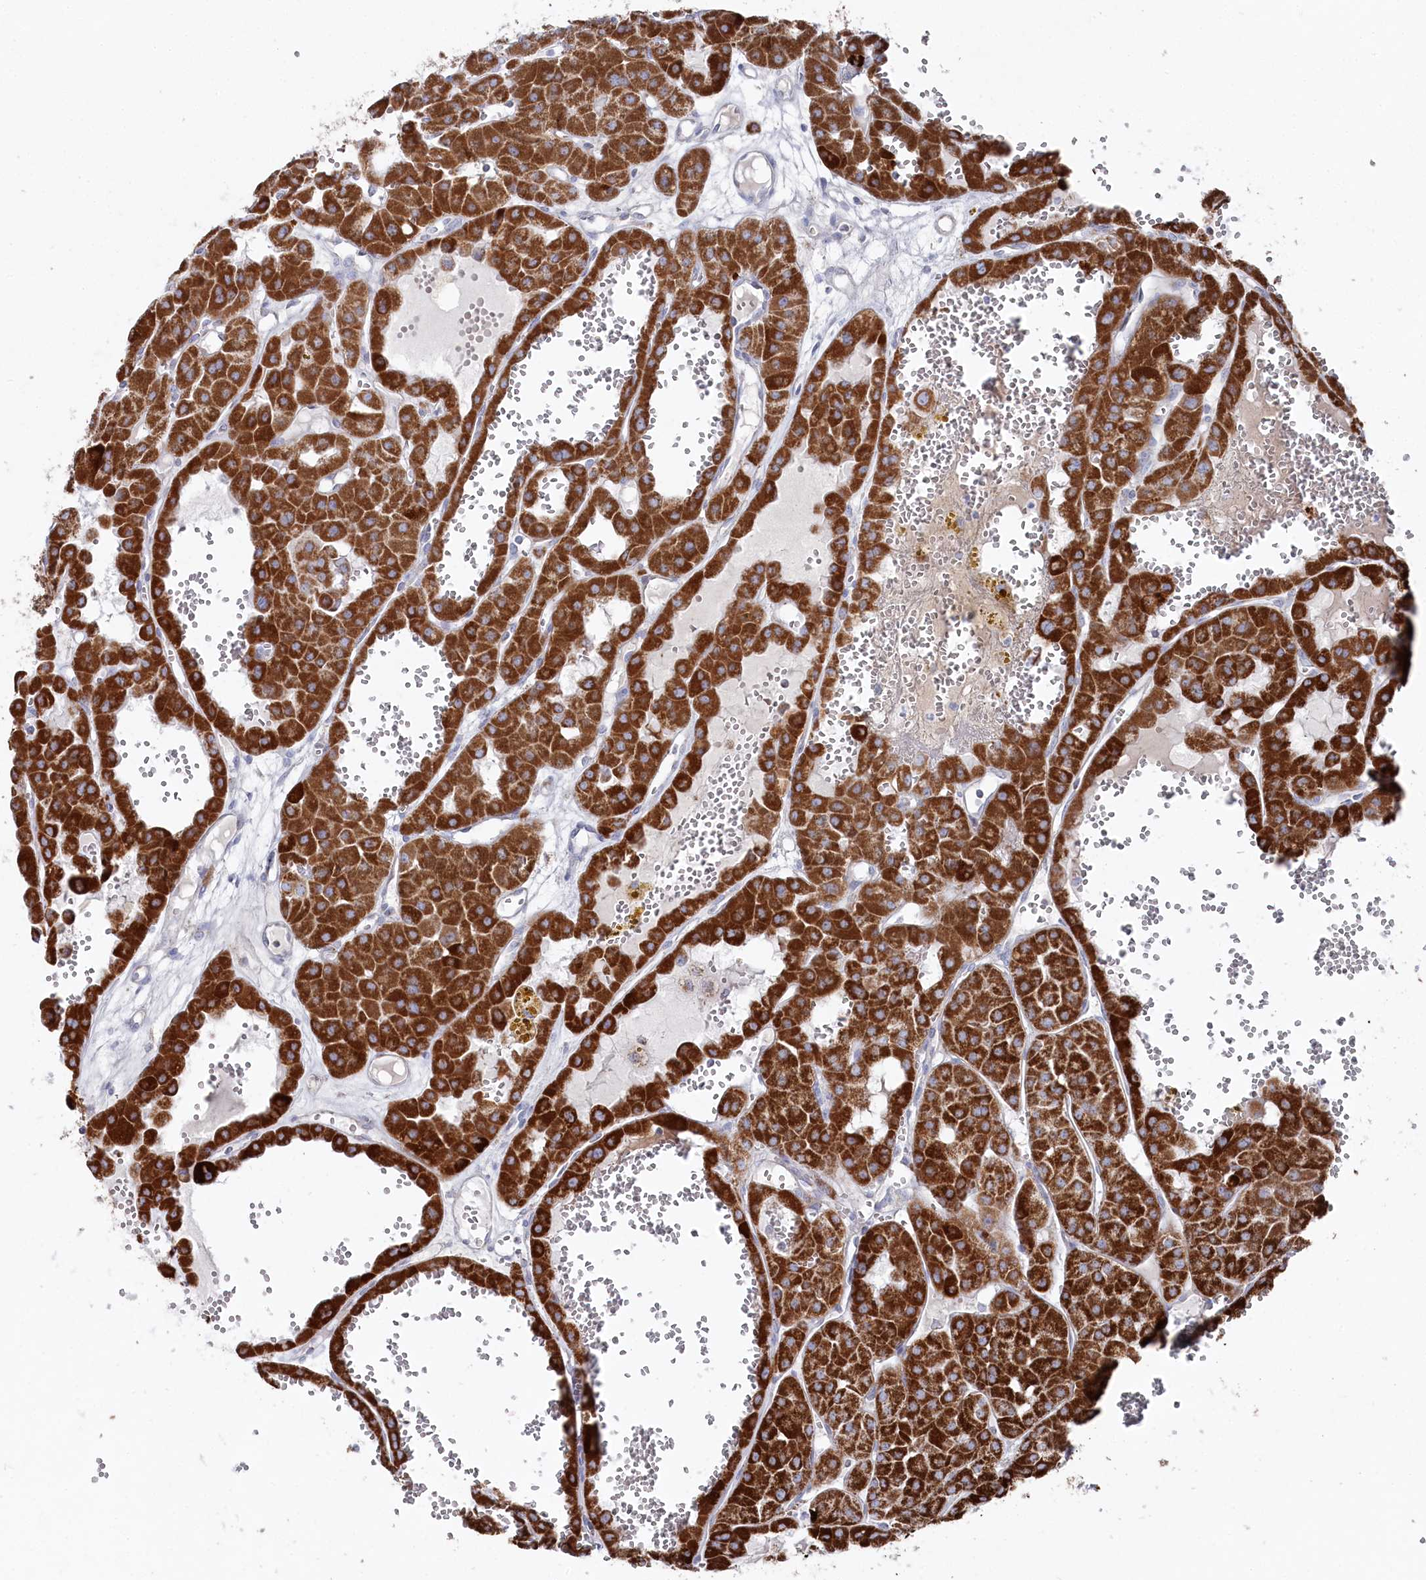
{"staining": {"intensity": "strong", "quantity": ">75%", "location": "cytoplasmic/membranous"}, "tissue": "renal cancer", "cell_type": "Tumor cells", "image_type": "cancer", "snomed": [{"axis": "morphology", "description": "Carcinoma, NOS"}, {"axis": "topography", "description": "Kidney"}], "caption": "Immunohistochemistry (IHC) micrograph of renal cancer stained for a protein (brown), which demonstrates high levels of strong cytoplasmic/membranous positivity in about >75% of tumor cells.", "gene": "GLS2", "patient": {"sex": "female", "age": 75}}